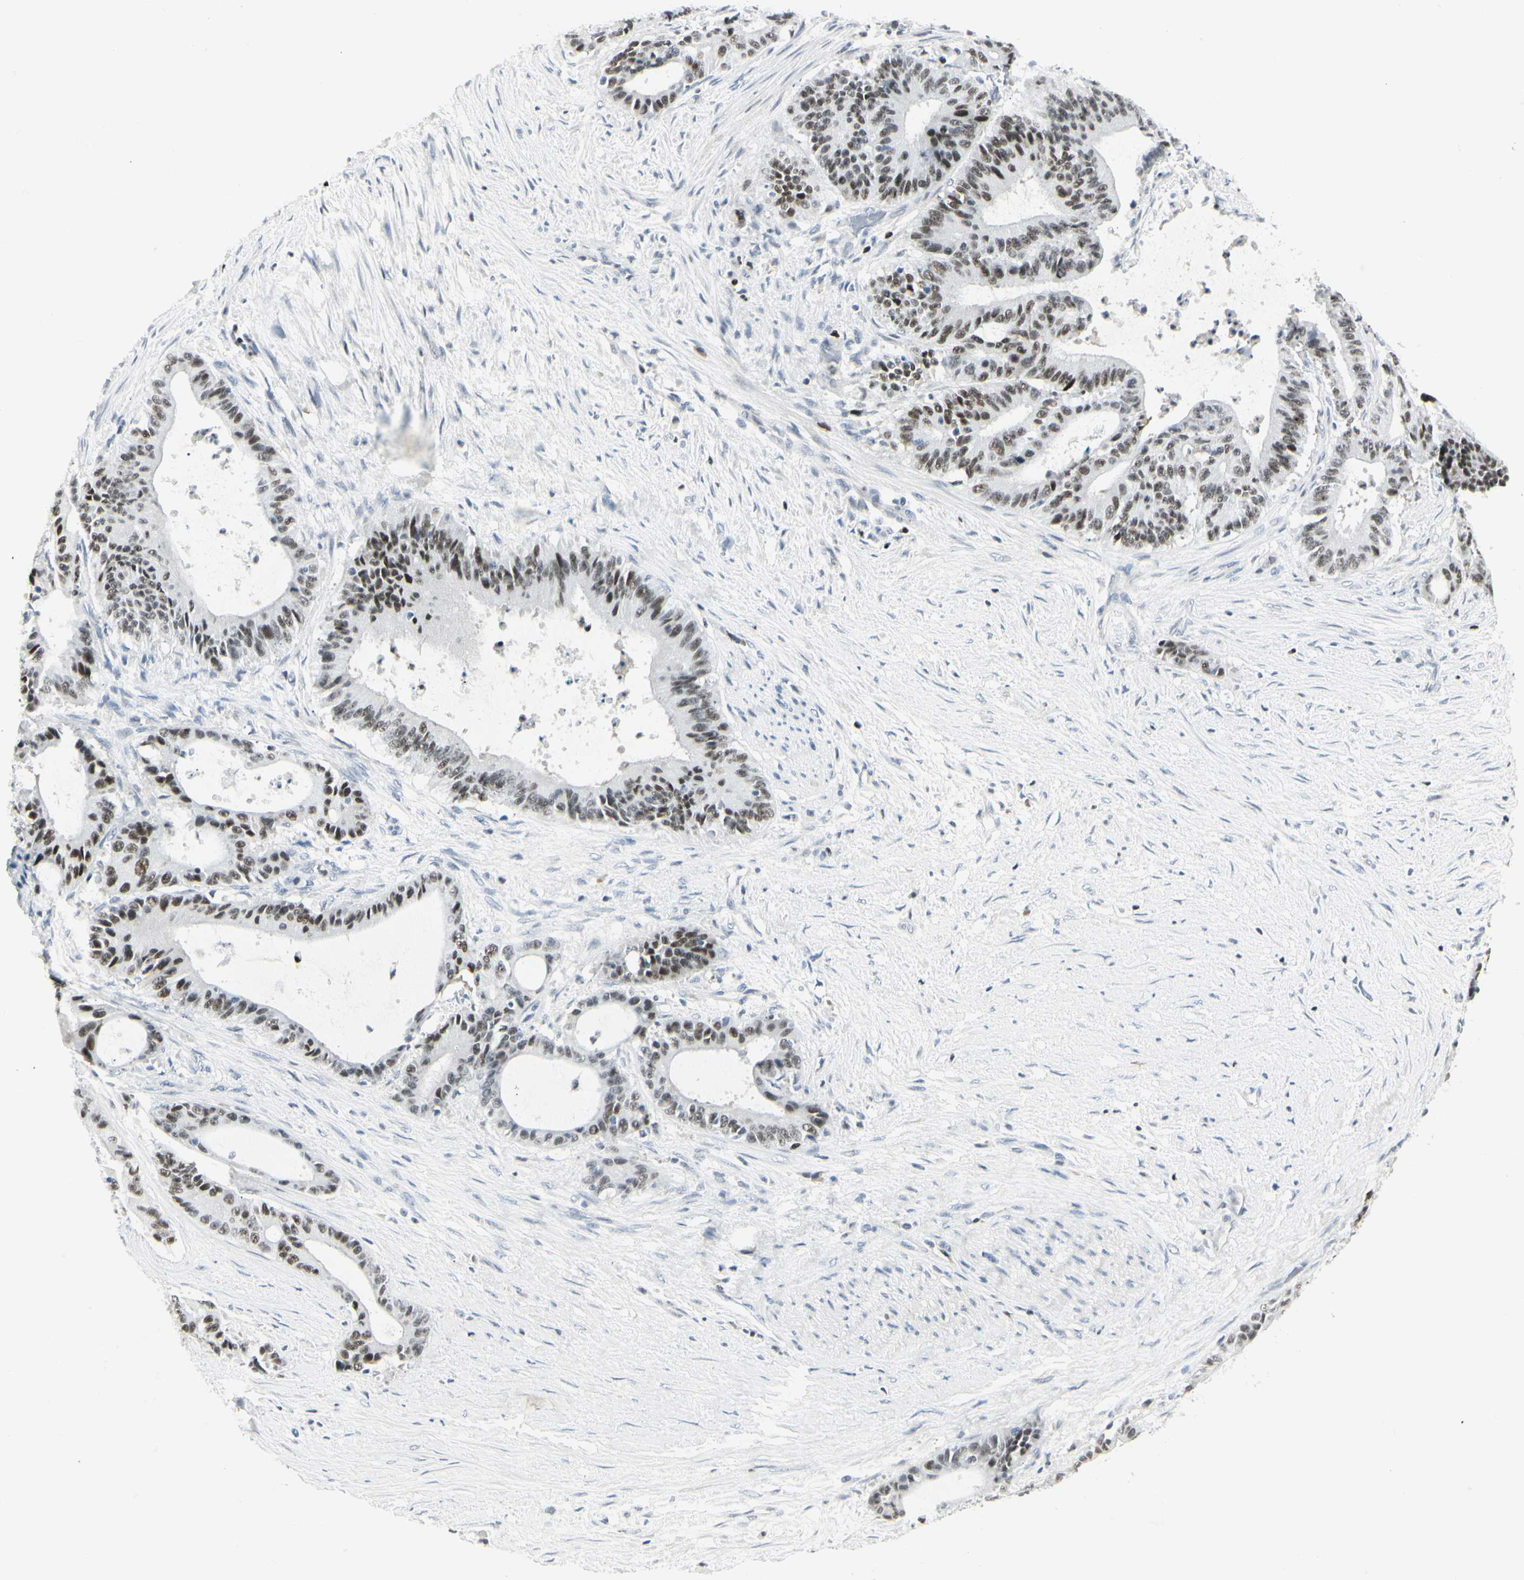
{"staining": {"intensity": "strong", "quantity": ">75%", "location": "nuclear"}, "tissue": "liver cancer", "cell_type": "Tumor cells", "image_type": "cancer", "snomed": [{"axis": "morphology", "description": "Cholangiocarcinoma"}, {"axis": "topography", "description": "Liver"}], "caption": "The image displays staining of liver cancer (cholangiocarcinoma), revealing strong nuclear protein expression (brown color) within tumor cells.", "gene": "ZBTB7B", "patient": {"sex": "female", "age": 73}}